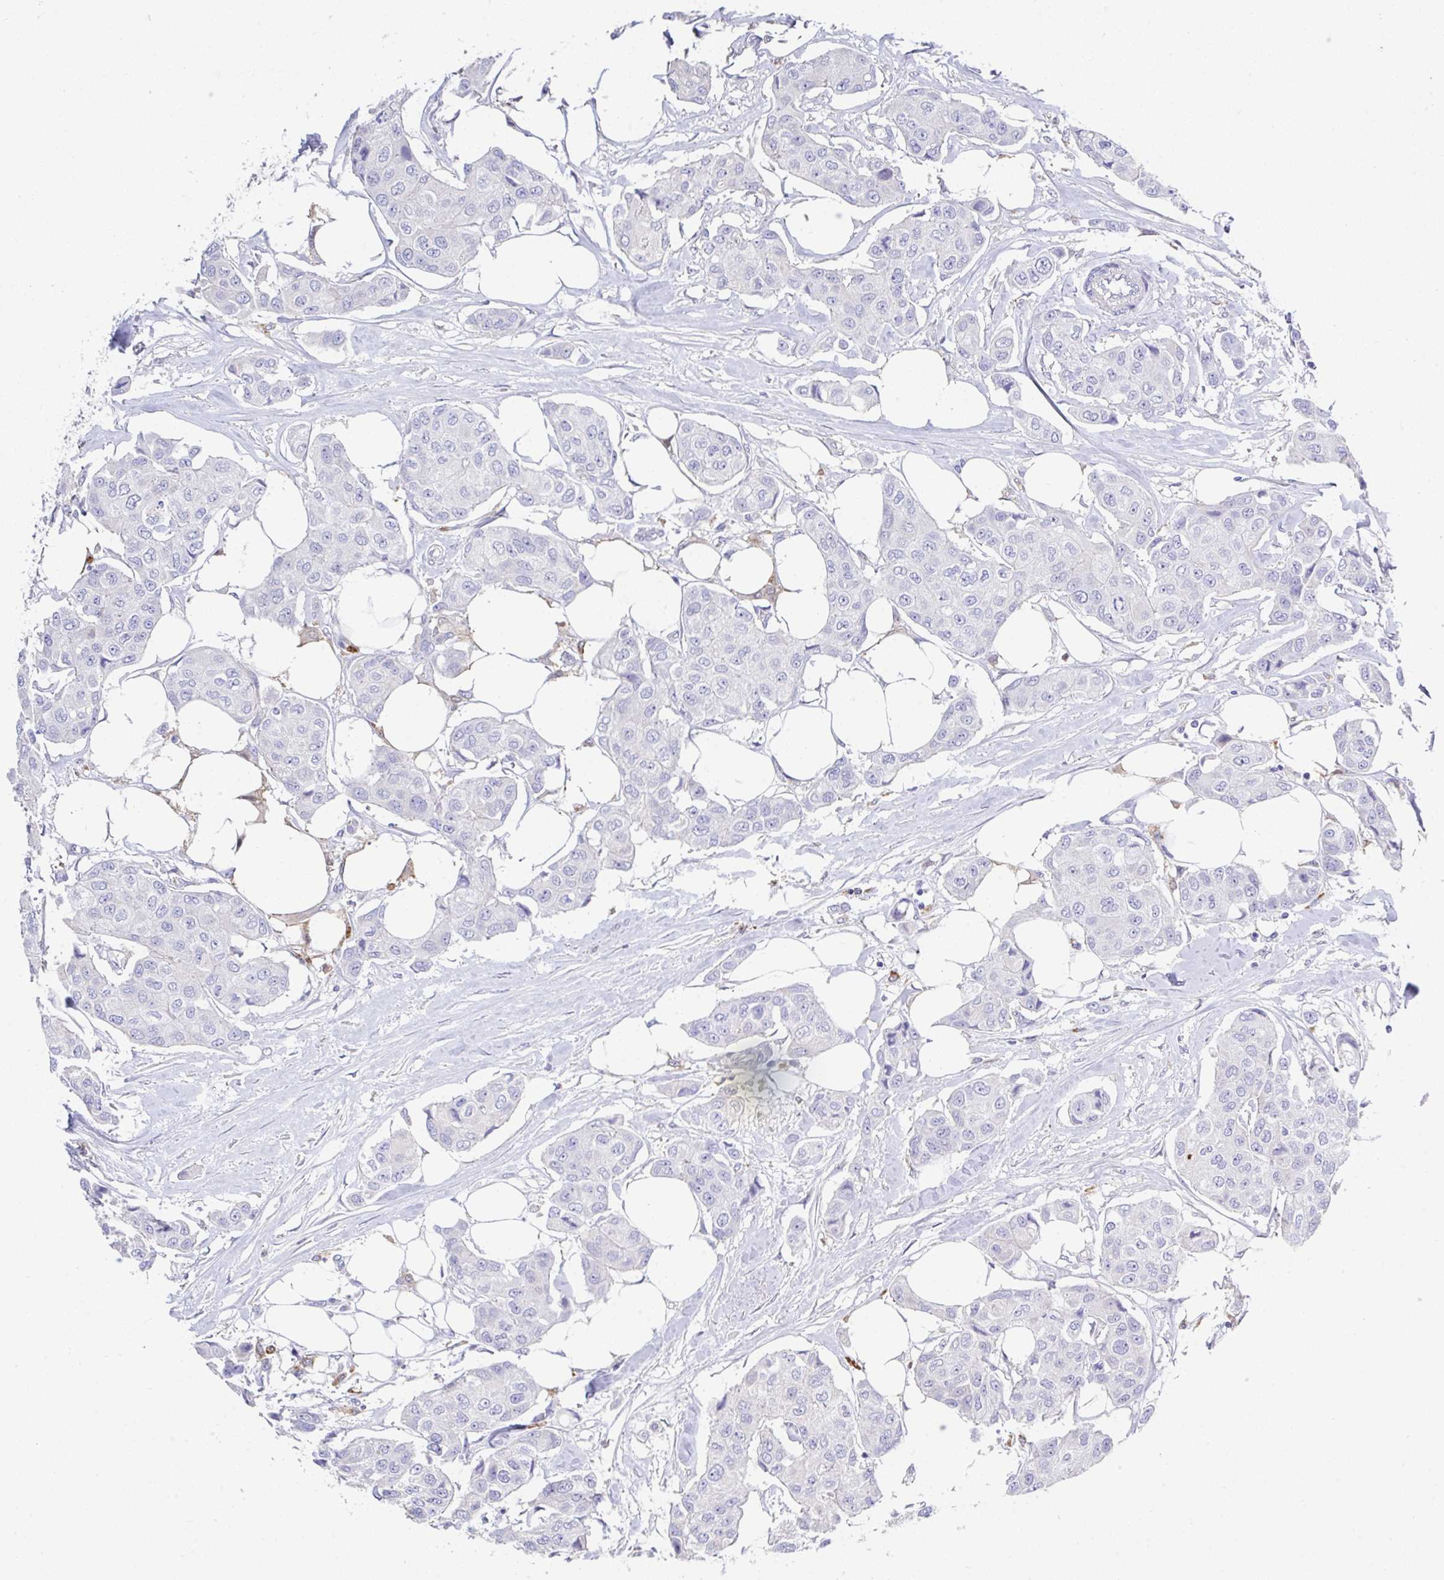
{"staining": {"intensity": "negative", "quantity": "none", "location": "none"}, "tissue": "breast cancer", "cell_type": "Tumor cells", "image_type": "cancer", "snomed": [{"axis": "morphology", "description": "Duct carcinoma"}, {"axis": "topography", "description": "Breast"}, {"axis": "topography", "description": "Lymph node"}], "caption": "High magnification brightfield microscopy of breast cancer (invasive ductal carcinoma) stained with DAB (brown) and counterstained with hematoxylin (blue): tumor cells show no significant expression.", "gene": "ZNF33A", "patient": {"sex": "female", "age": 80}}